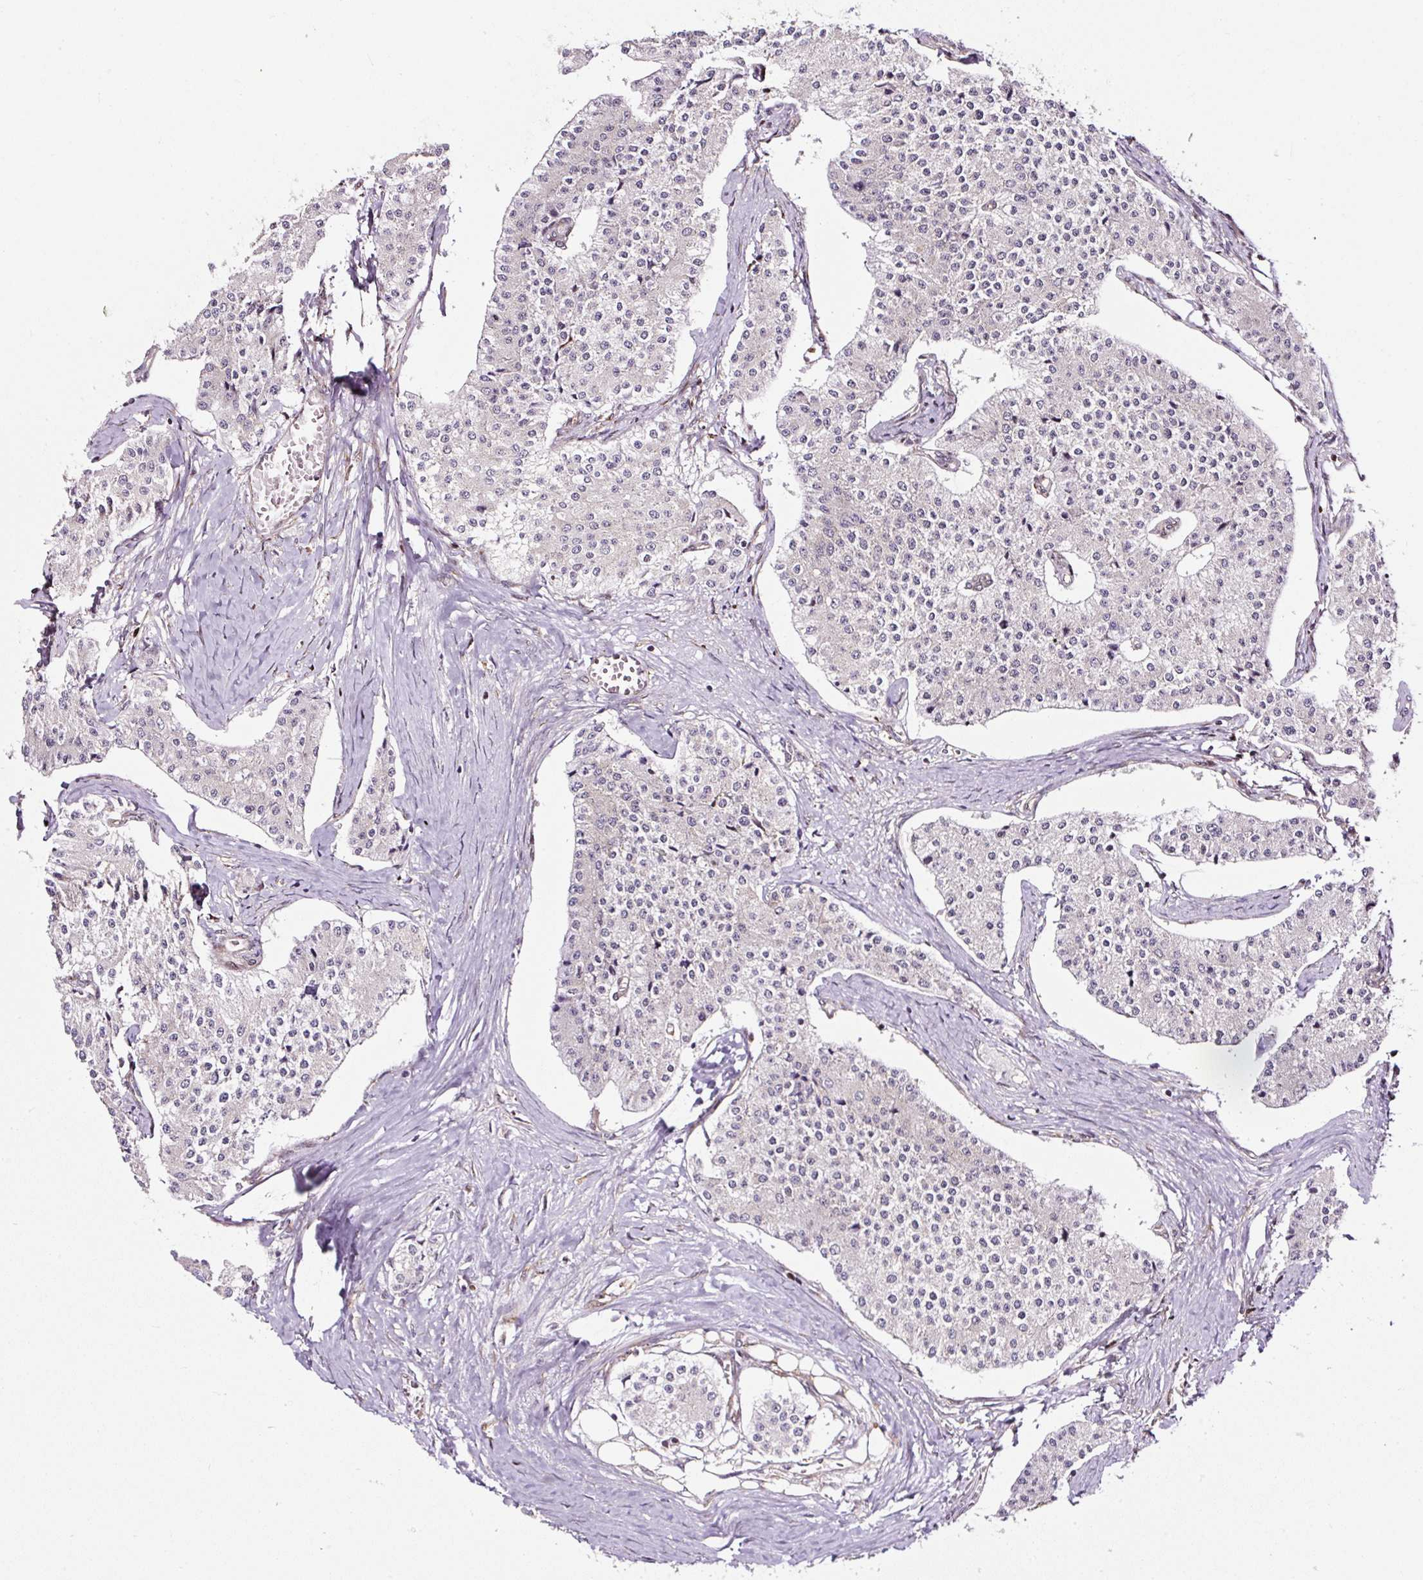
{"staining": {"intensity": "negative", "quantity": "none", "location": "none"}, "tissue": "carcinoid", "cell_type": "Tumor cells", "image_type": "cancer", "snomed": [{"axis": "morphology", "description": "Carcinoid, malignant, NOS"}, {"axis": "topography", "description": "Colon"}], "caption": "Immunohistochemistry (IHC) histopathology image of neoplastic tissue: human carcinoid stained with DAB (3,3'-diaminobenzidine) exhibits no significant protein staining in tumor cells.", "gene": "KDM4E", "patient": {"sex": "female", "age": 52}}